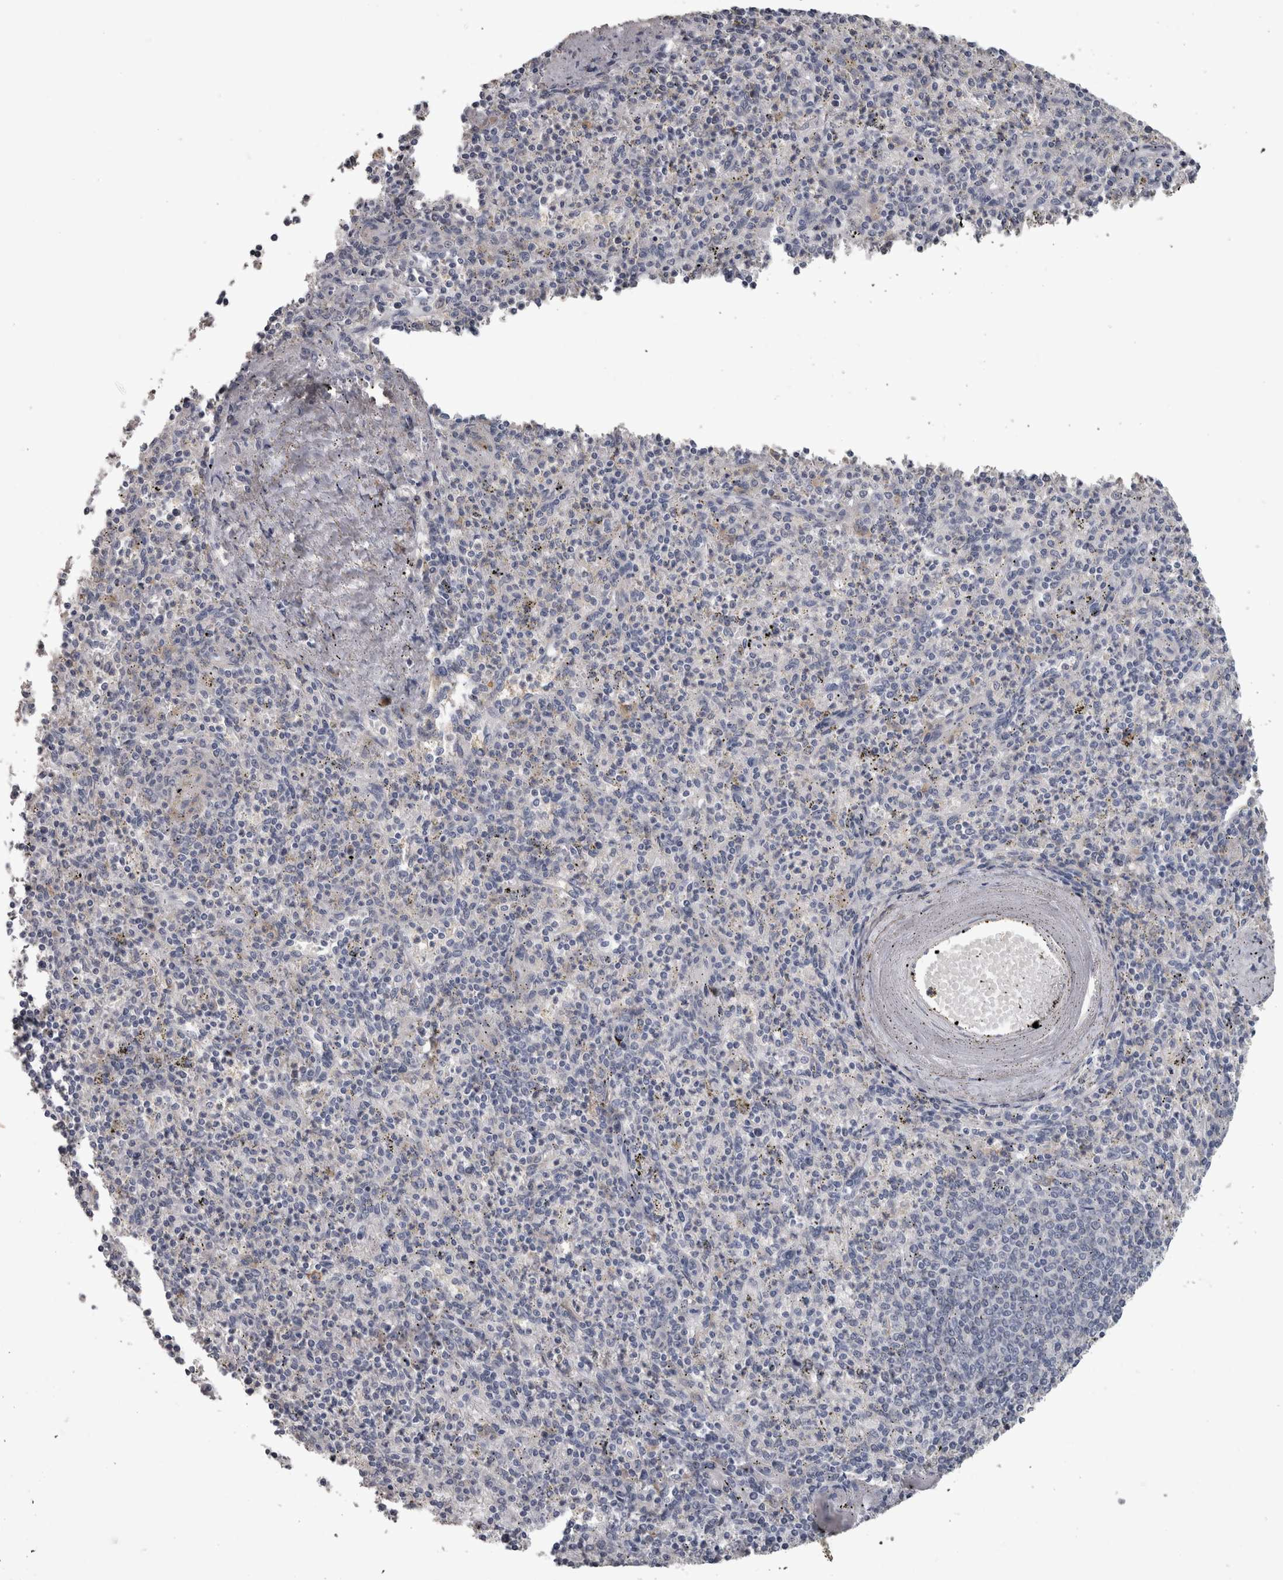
{"staining": {"intensity": "negative", "quantity": "none", "location": "none"}, "tissue": "spleen", "cell_type": "Cells in red pulp", "image_type": "normal", "snomed": [{"axis": "morphology", "description": "Normal tissue, NOS"}, {"axis": "topography", "description": "Spleen"}], "caption": "This photomicrograph is of benign spleen stained with immunohistochemistry to label a protein in brown with the nuclei are counter-stained blue. There is no staining in cells in red pulp.", "gene": "EFEMP2", "patient": {"sex": "male", "age": 72}}